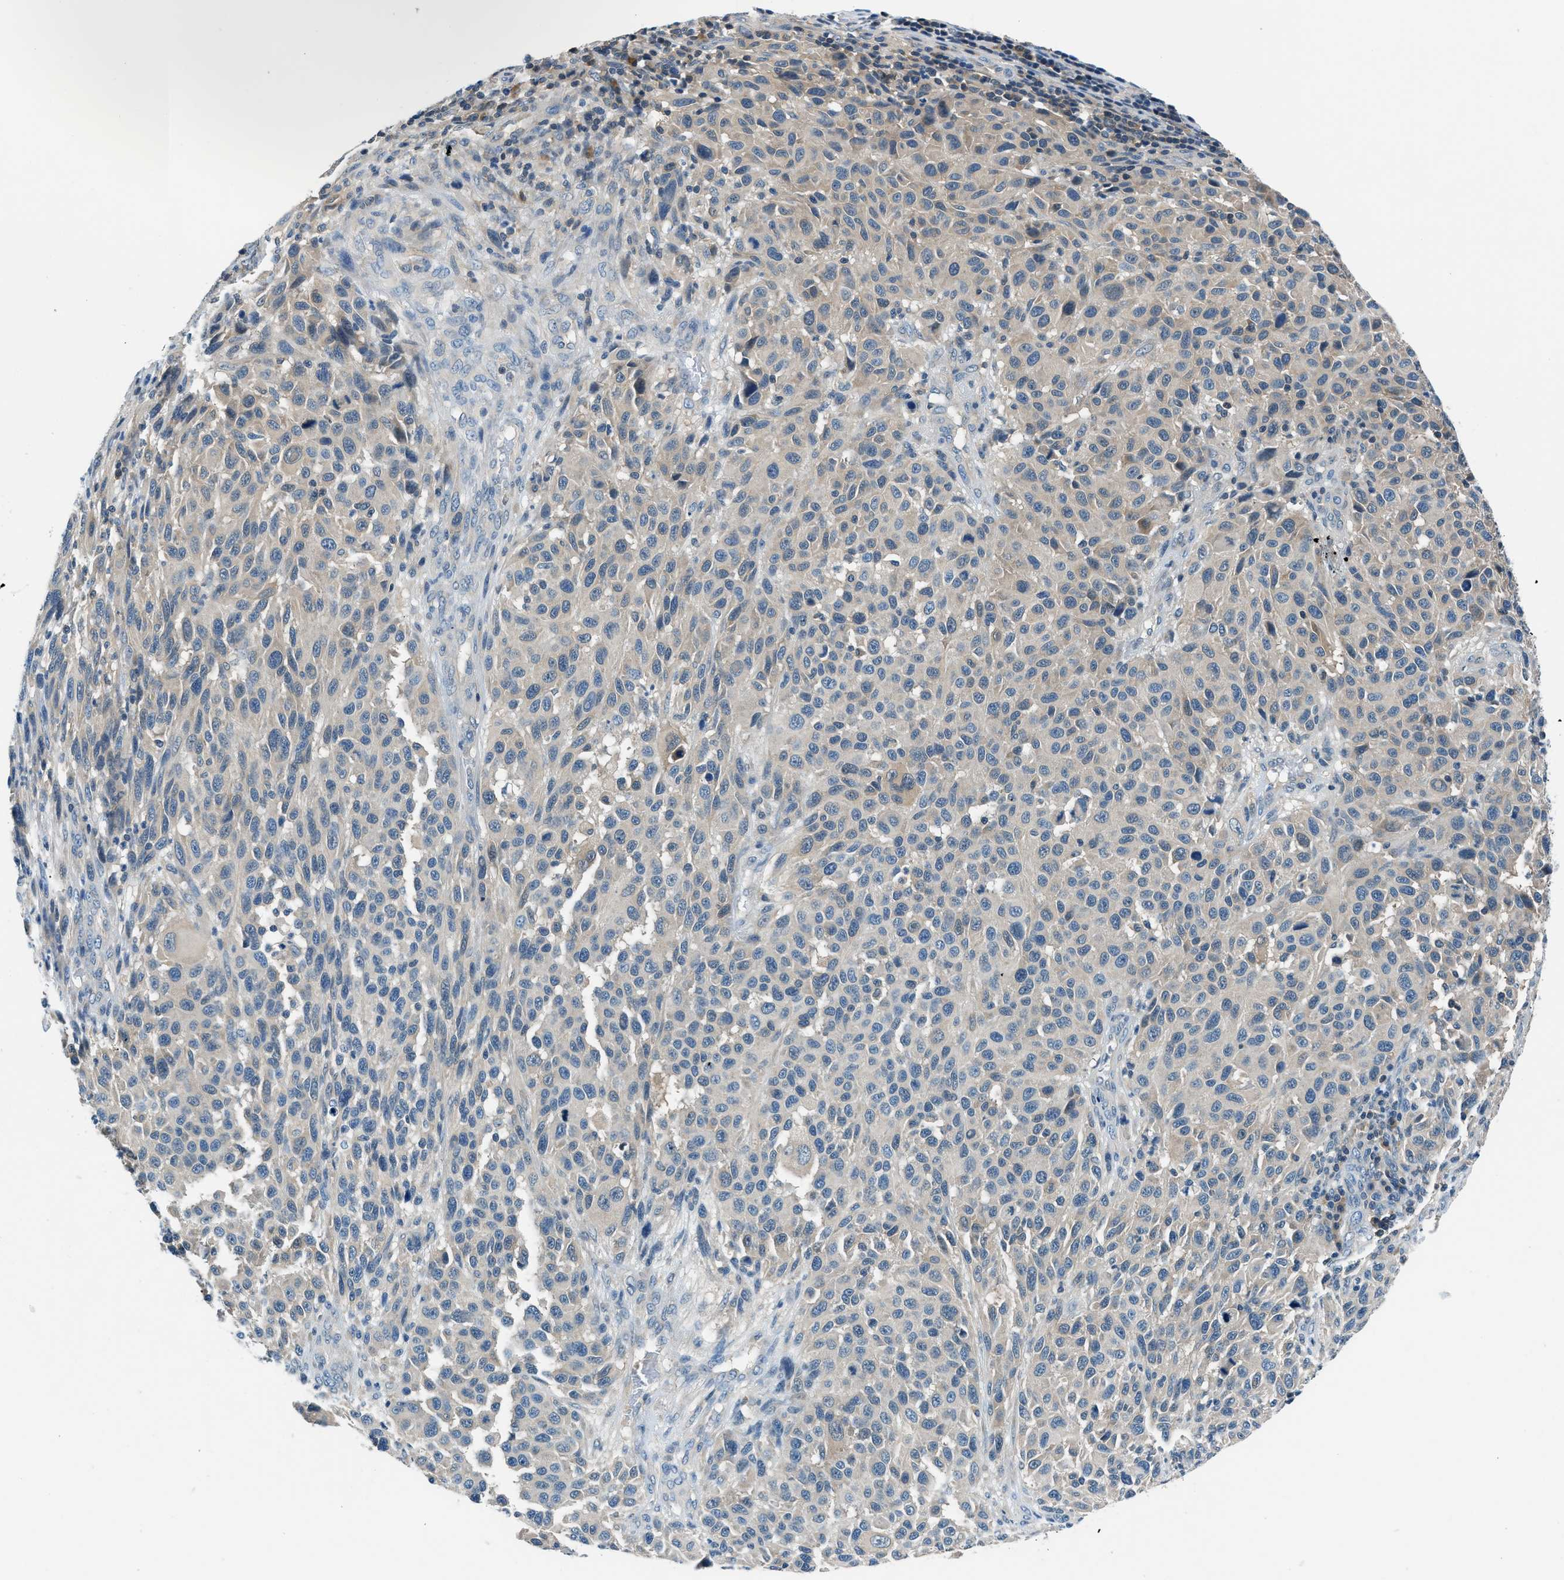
{"staining": {"intensity": "negative", "quantity": "none", "location": "none"}, "tissue": "melanoma", "cell_type": "Tumor cells", "image_type": "cancer", "snomed": [{"axis": "morphology", "description": "Malignant melanoma, Metastatic site"}, {"axis": "topography", "description": "Lymph node"}], "caption": "Human melanoma stained for a protein using immunohistochemistry (IHC) exhibits no positivity in tumor cells.", "gene": "ACP1", "patient": {"sex": "male", "age": 61}}